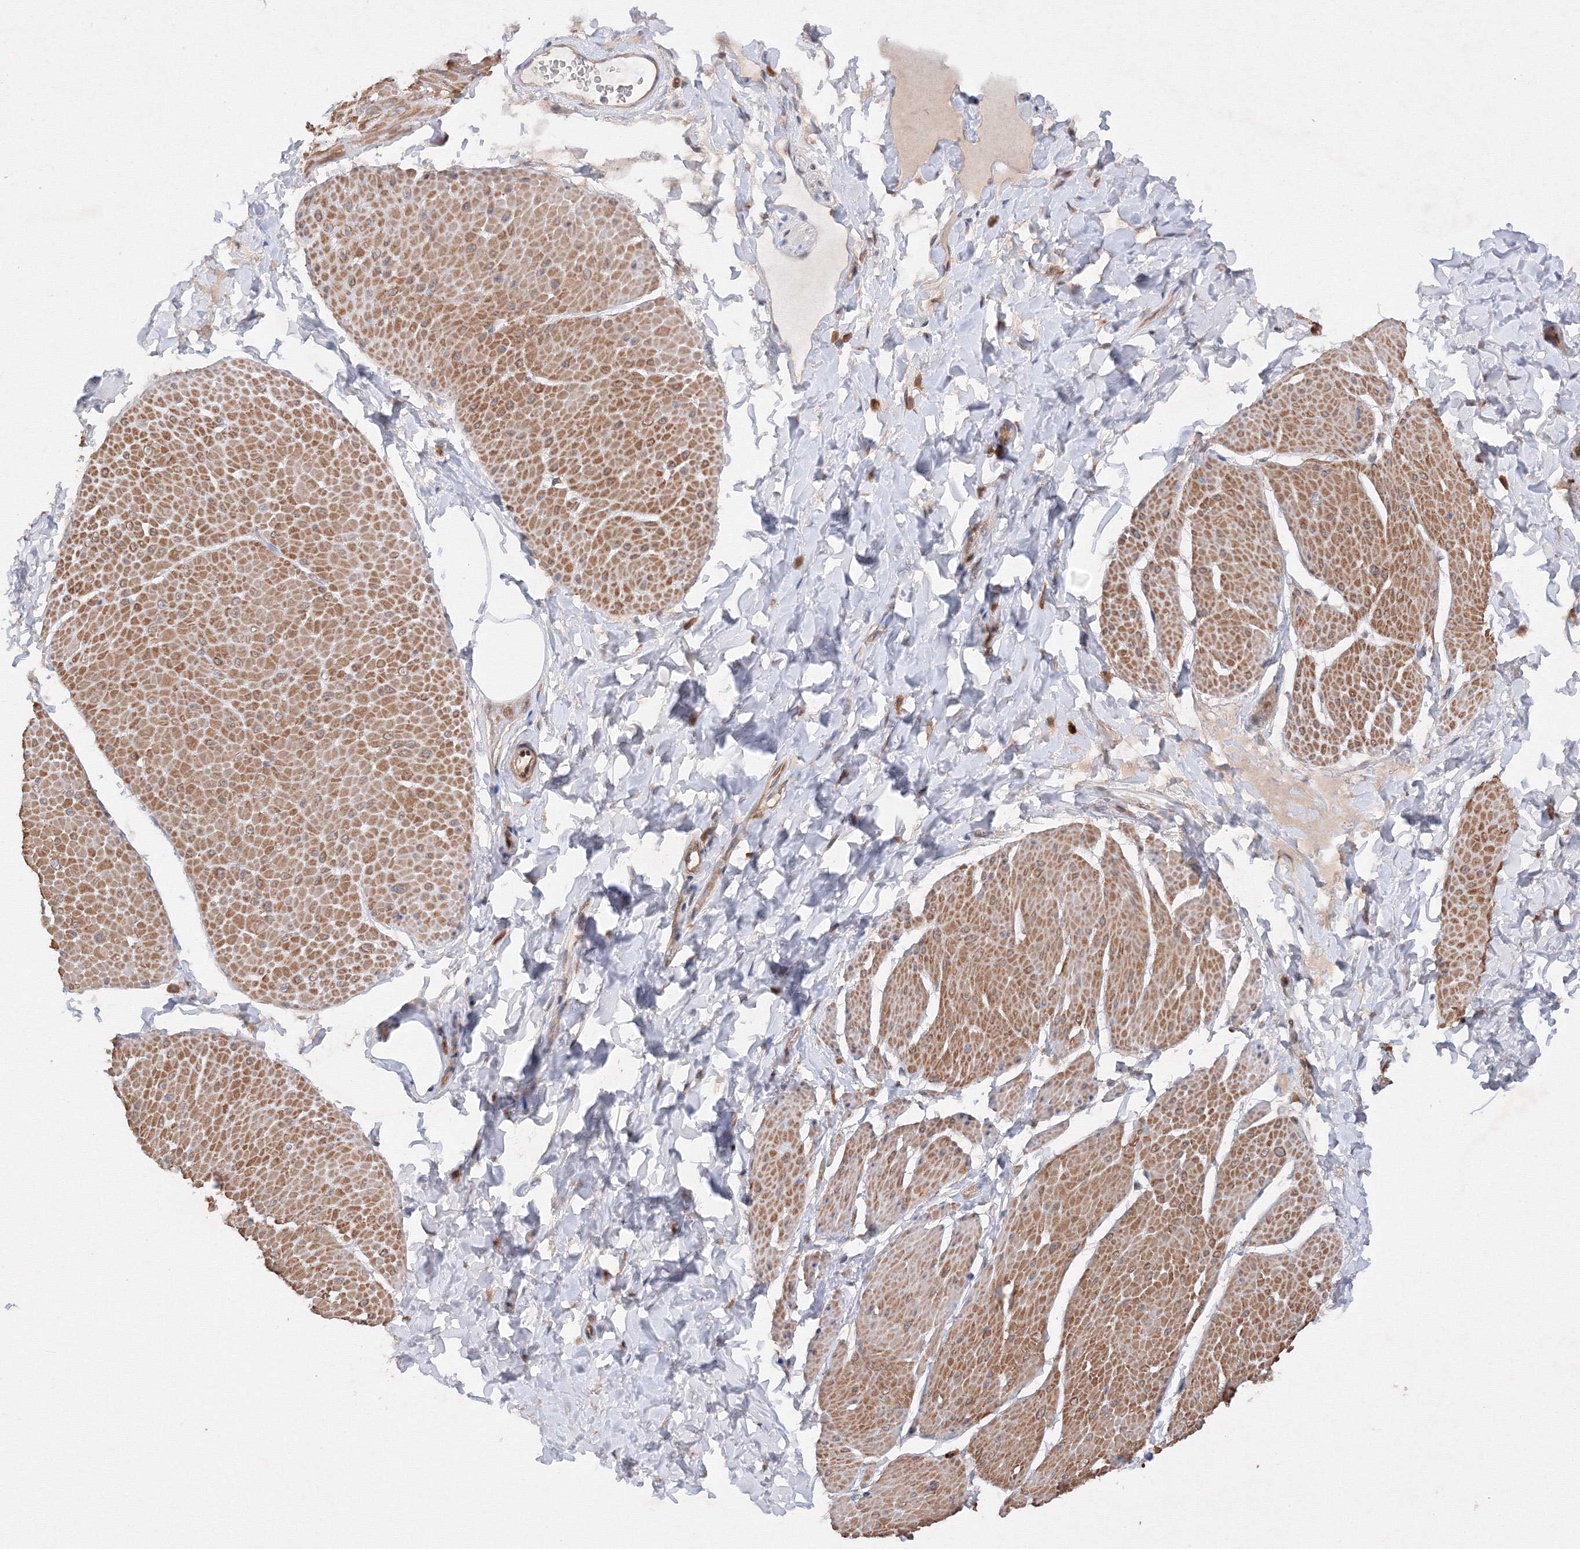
{"staining": {"intensity": "moderate", "quantity": ">75%", "location": "cytoplasmic/membranous"}, "tissue": "smooth muscle", "cell_type": "Smooth muscle cells", "image_type": "normal", "snomed": [{"axis": "morphology", "description": "Urothelial carcinoma, High grade"}, {"axis": "topography", "description": "Urinary bladder"}], "caption": "Immunohistochemical staining of normal human smooth muscle shows moderate cytoplasmic/membranous protein staining in about >75% of smooth muscle cells.", "gene": "DCTD", "patient": {"sex": "male", "age": 46}}